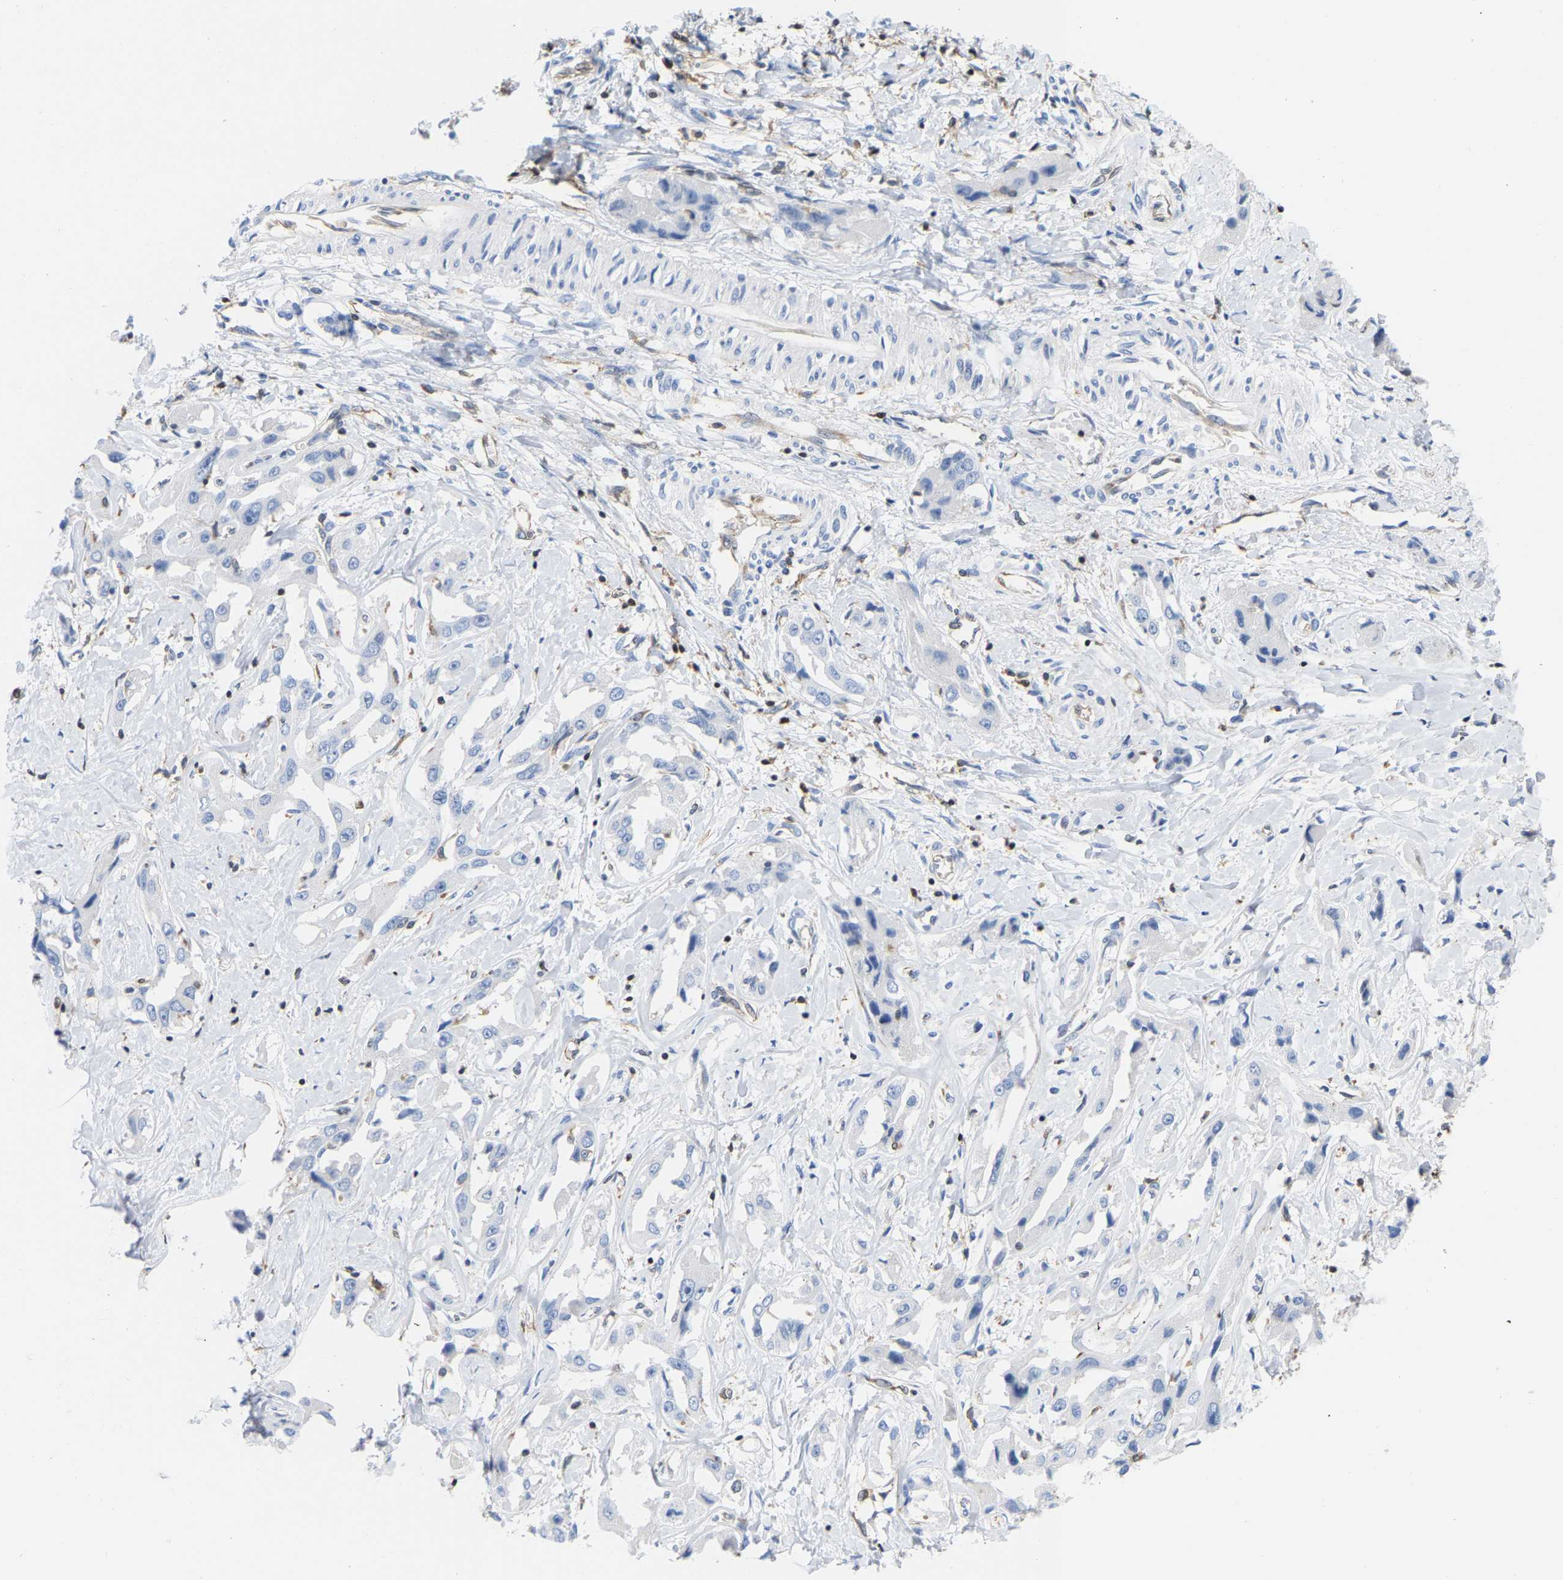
{"staining": {"intensity": "negative", "quantity": "none", "location": "none"}, "tissue": "liver cancer", "cell_type": "Tumor cells", "image_type": "cancer", "snomed": [{"axis": "morphology", "description": "Cholangiocarcinoma"}, {"axis": "topography", "description": "Liver"}], "caption": "Liver cholangiocarcinoma was stained to show a protein in brown. There is no significant staining in tumor cells.", "gene": "GIMAP4", "patient": {"sex": "male", "age": 59}}